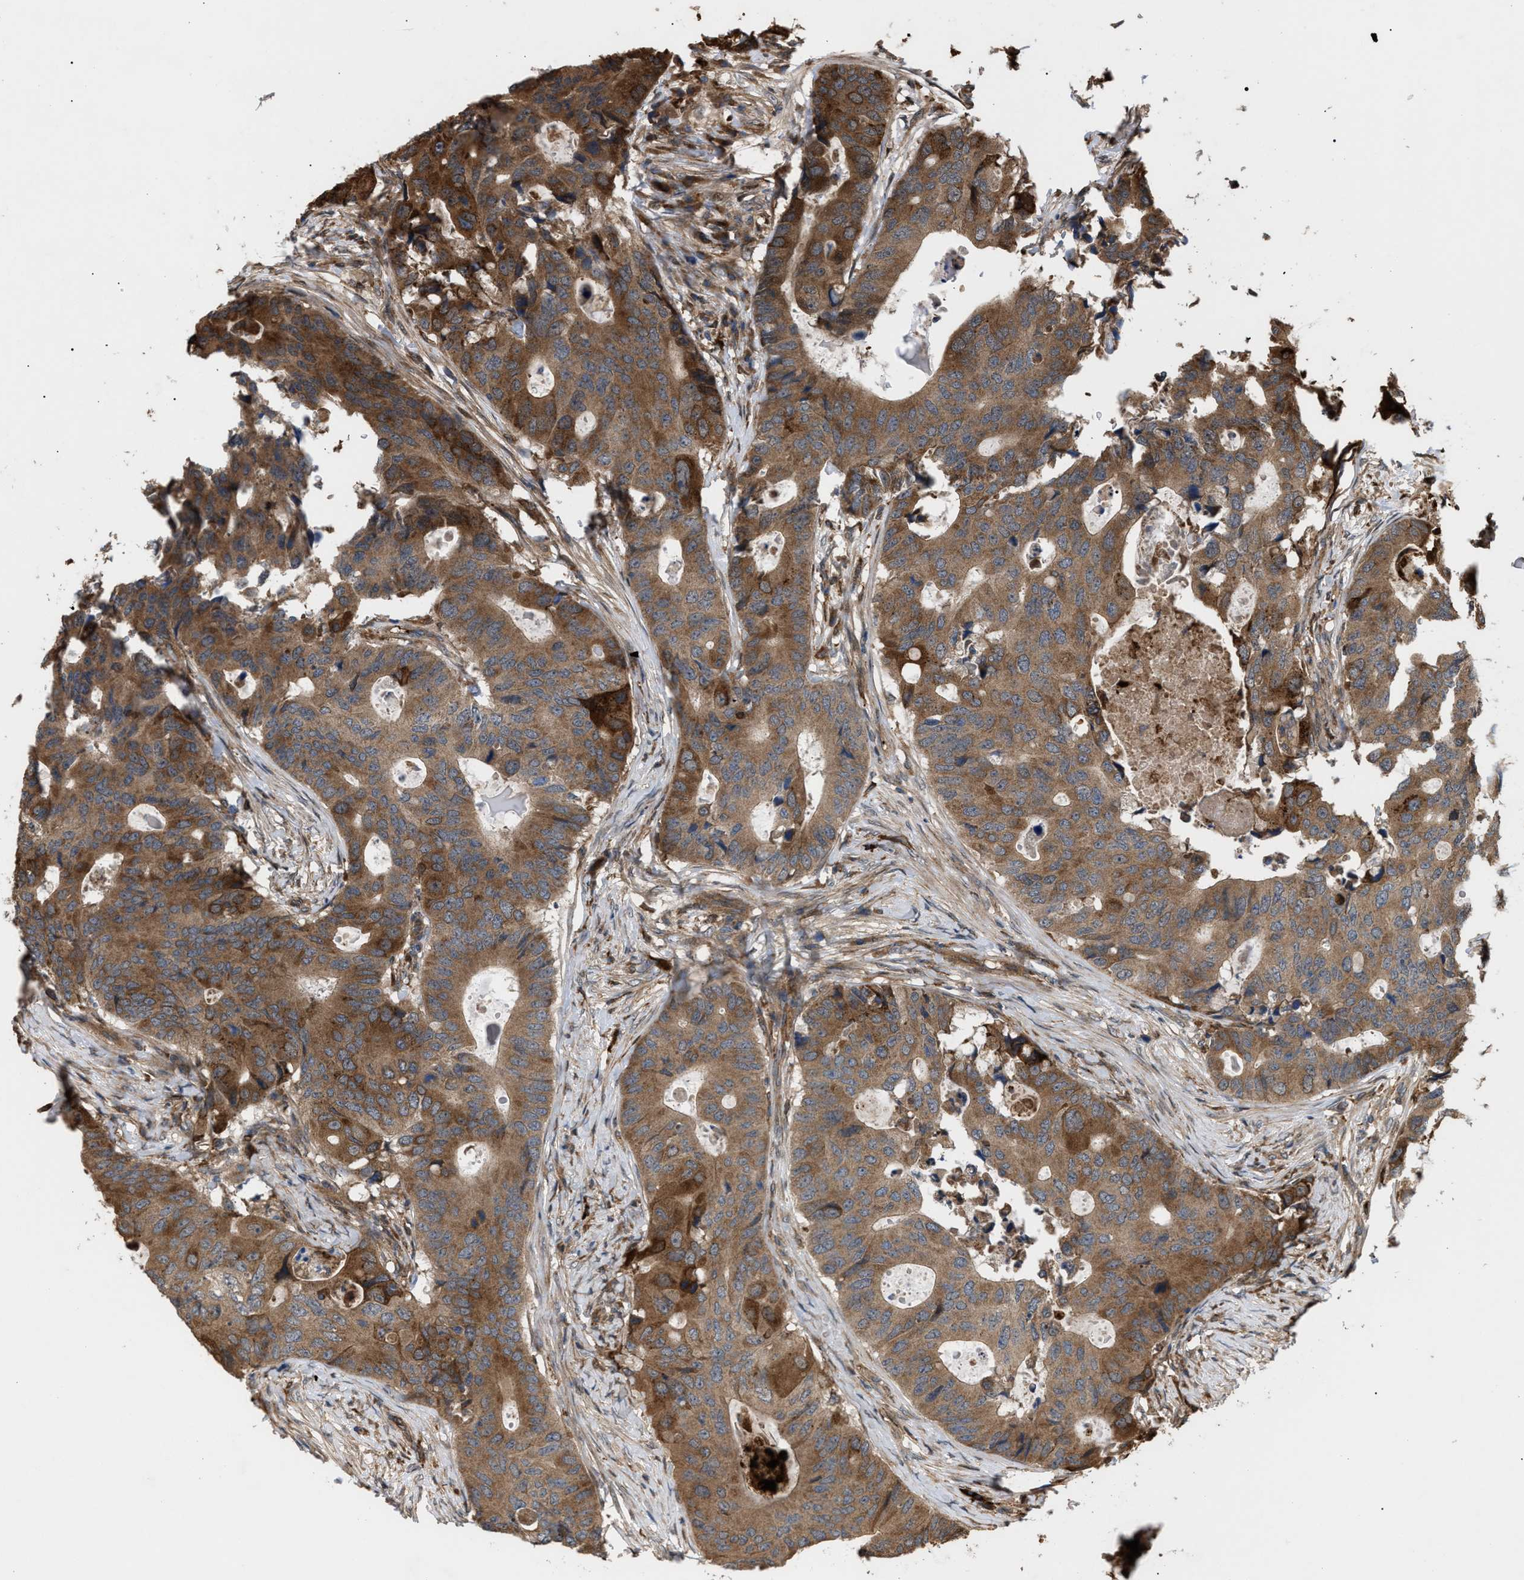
{"staining": {"intensity": "strong", "quantity": ">75%", "location": "cytoplasmic/membranous"}, "tissue": "colorectal cancer", "cell_type": "Tumor cells", "image_type": "cancer", "snomed": [{"axis": "morphology", "description": "Adenocarcinoma, NOS"}, {"axis": "topography", "description": "Colon"}], "caption": "Immunohistochemistry (IHC) micrograph of neoplastic tissue: adenocarcinoma (colorectal) stained using immunohistochemistry (IHC) exhibits high levels of strong protein expression localized specifically in the cytoplasmic/membranous of tumor cells, appearing as a cytoplasmic/membranous brown color.", "gene": "GCC1", "patient": {"sex": "male", "age": 71}}